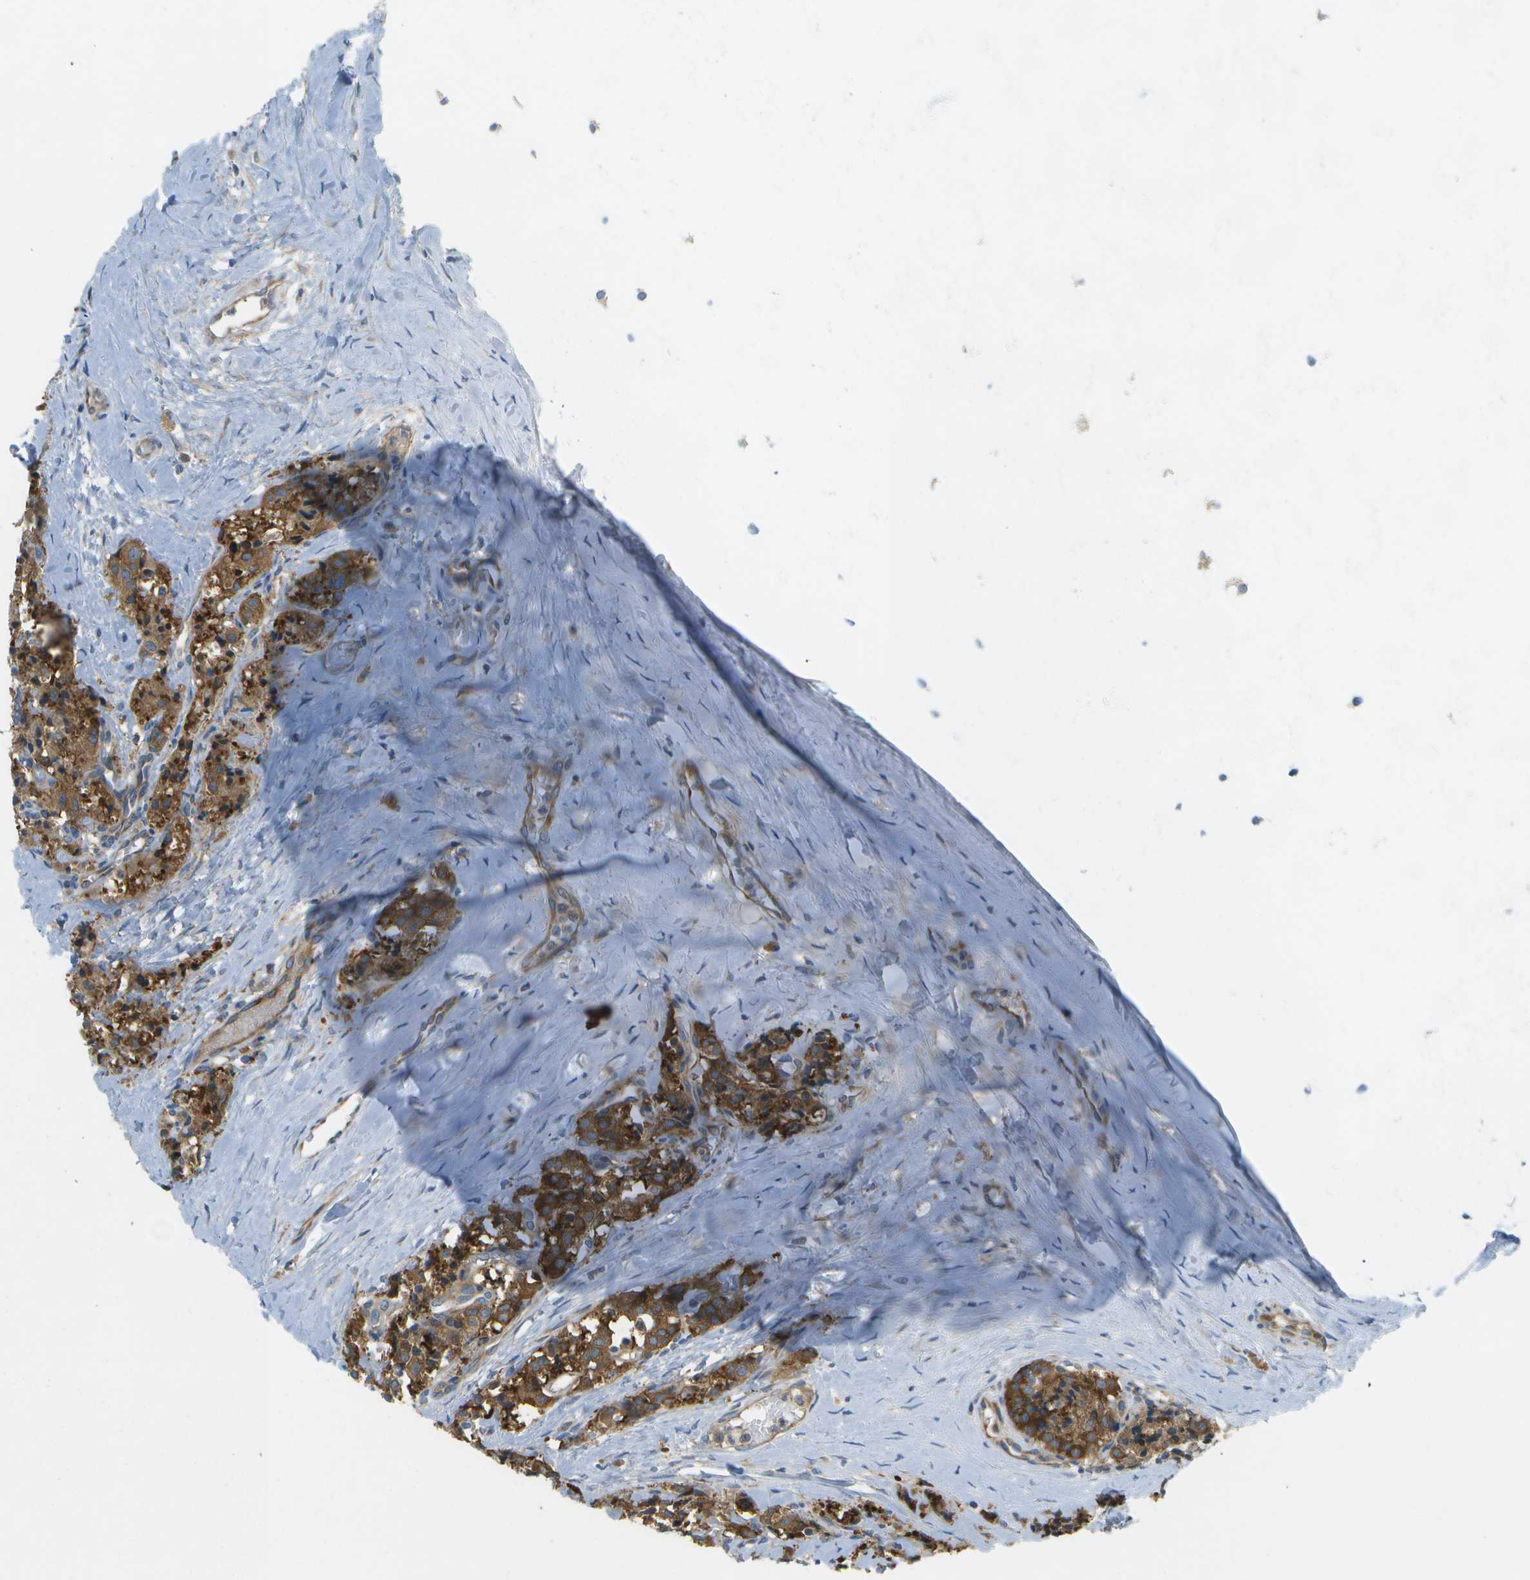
{"staining": {"intensity": "strong", "quantity": ">75%", "location": "cytoplasmic/membranous"}, "tissue": "carcinoid", "cell_type": "Tumor cells", "image_type": "cancer", "snomed": [{"axis": "morphology", "description": "Carcinoid, malignant, NOS"}, {"axis": "topography", "description": "Lung"}], "caption": "Malignant carcinoid stained for a protein exhibits strong cytoplasmic/membranous positivity in tumor cells. (IHC, brightfield microscopy, high magnification).", "gene": "WNK2", "patient": {"sex": "male", "age": 30}}